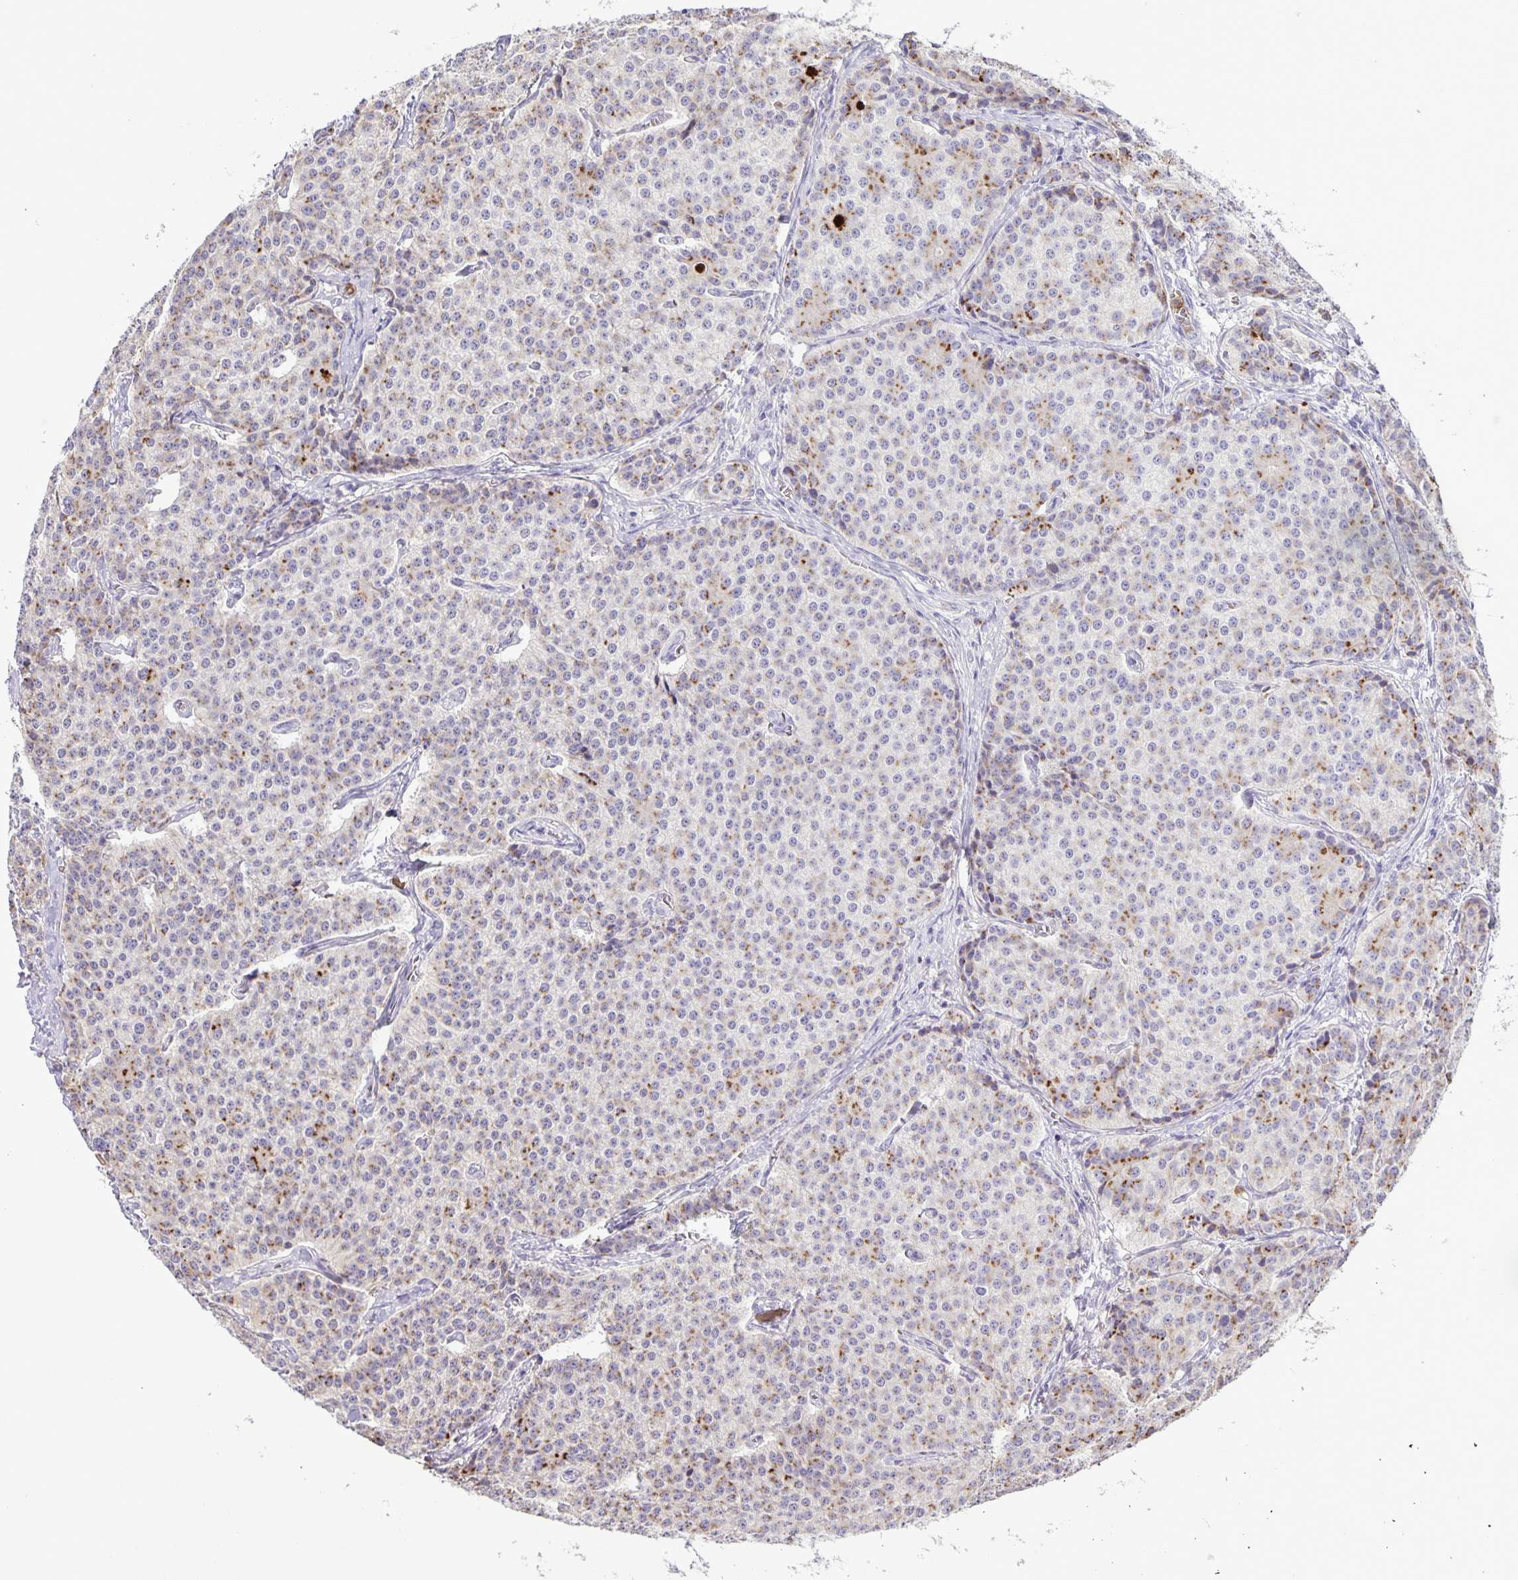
{"staining": {"intensity": "moderate", "quantity": "<25%", "location": "cytoplasmic/membranous"}, "tissue": "carcinoid", "cell_type": "Tumor cells", "image_type": "cancer", "snomed": [{"axis": "morphology", "description": "Carcinoid, malignant, NOS"}, {"axis": "topography", "description": "Small intestine"}], "caption": "Malignant carcinoid tissue demonstrates moderate cytoplasmic/membranous staining in approximately <25% of tumor cells, visualized by immunohistochemistry.", "gene": "ADCK1", "patient": {"sex": "female", "age": 64}}